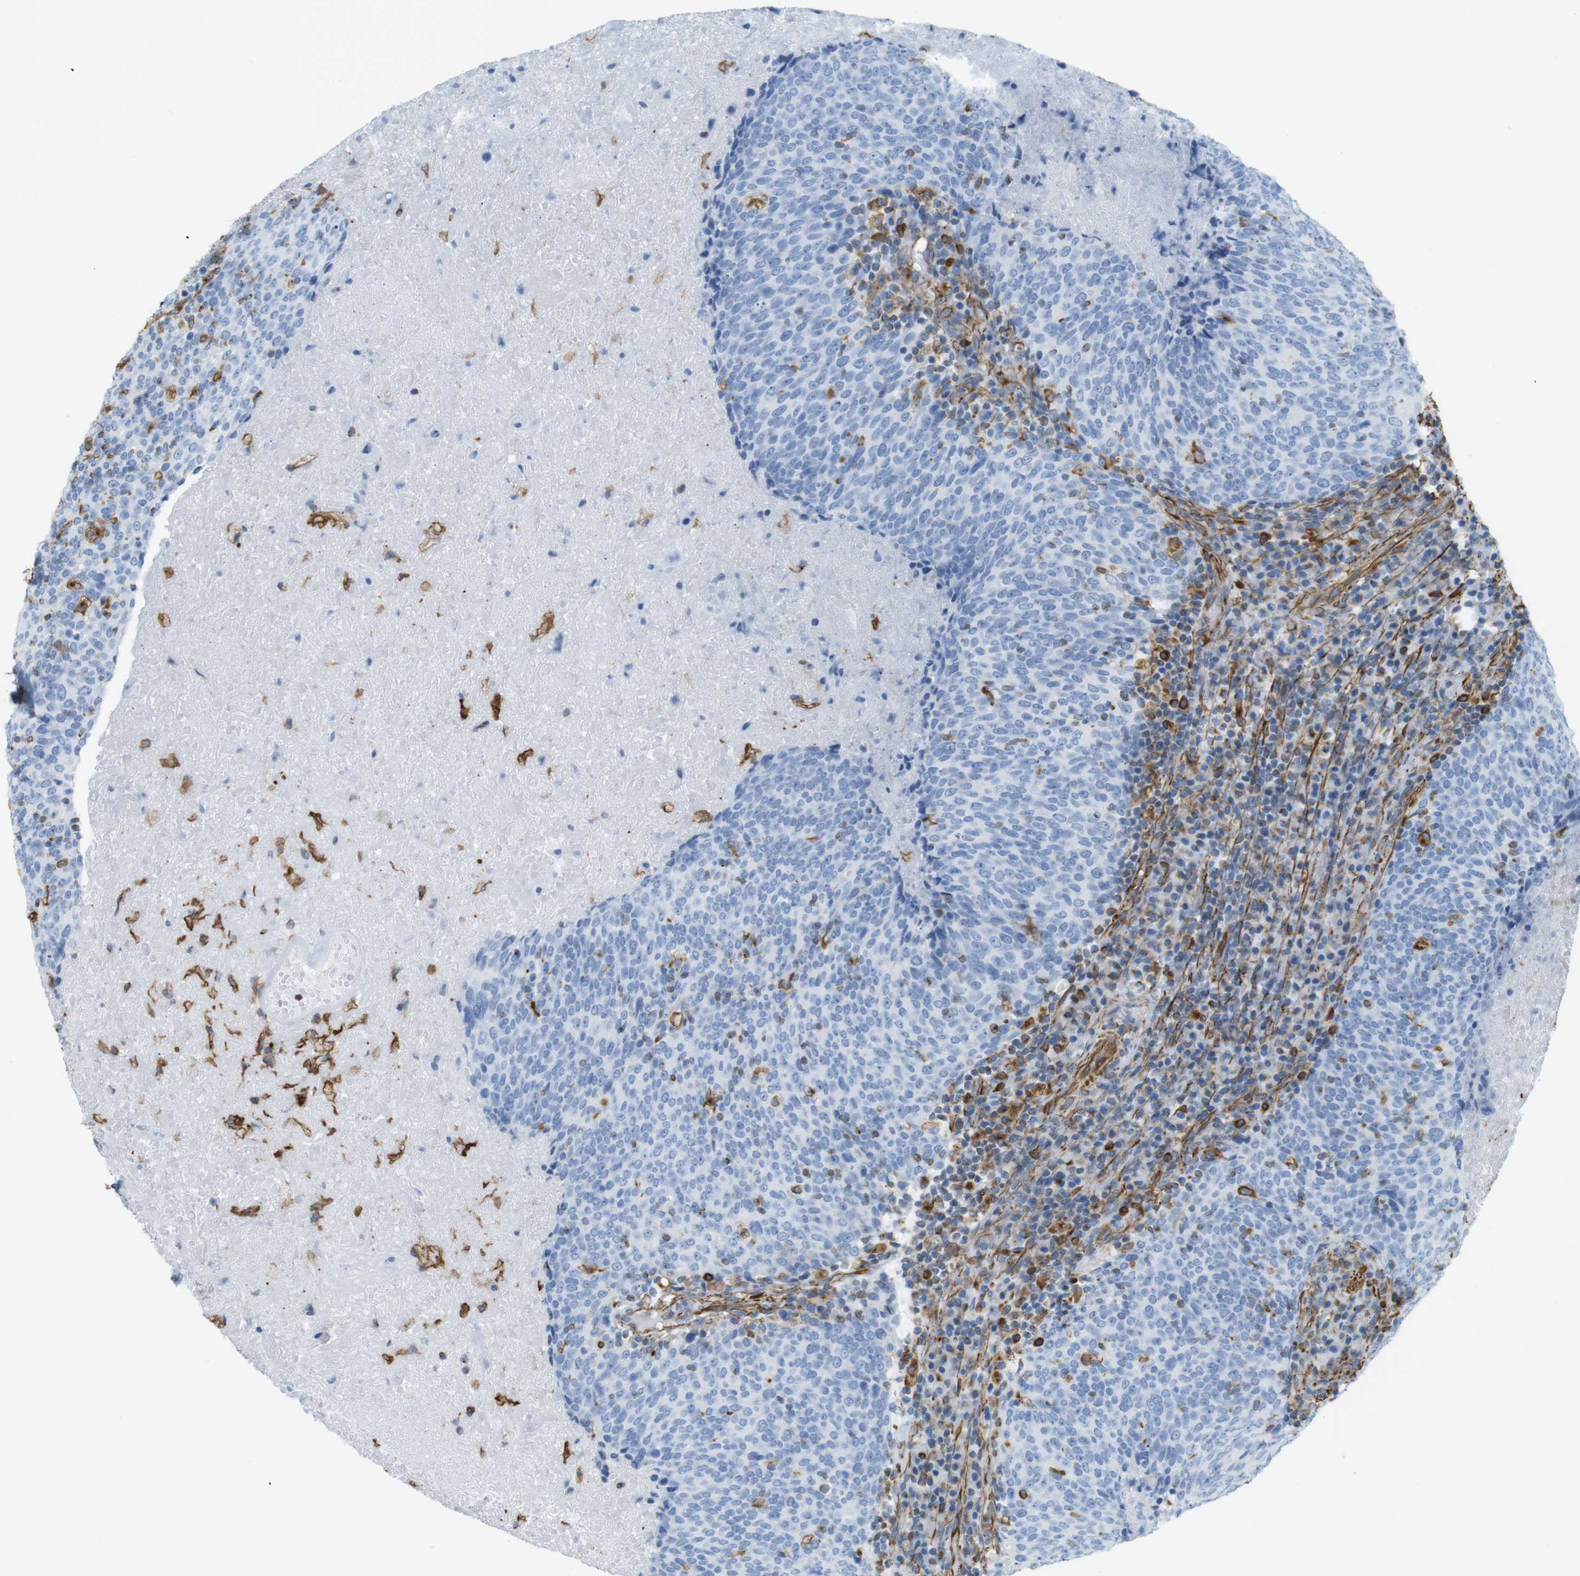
{"staining": {"intensity": "negative", "quantity": "none", "location": "none"}, "tissue": "head and neck cancer", "cell_type": "Tumor cells", "image_type": "cancer", "snomed": [{"axis": "morphology", "description": "Squamous cell carcinoma, NOS"}, {"axis": "morphology", "description": "Squamous cell carcinoma, metastatic, NOS"}, {"axis": "topography", "description": "Lymph node"}, {"axis": "topography", "description": "Head-Neck"}], "caption": "Head and neck squamous cell carcinoma was stained to show a protein in brown. There is no significant staining in tumor cells.", "gene": "MS4A10", "patient": {"sex": "male", "age": 62}}